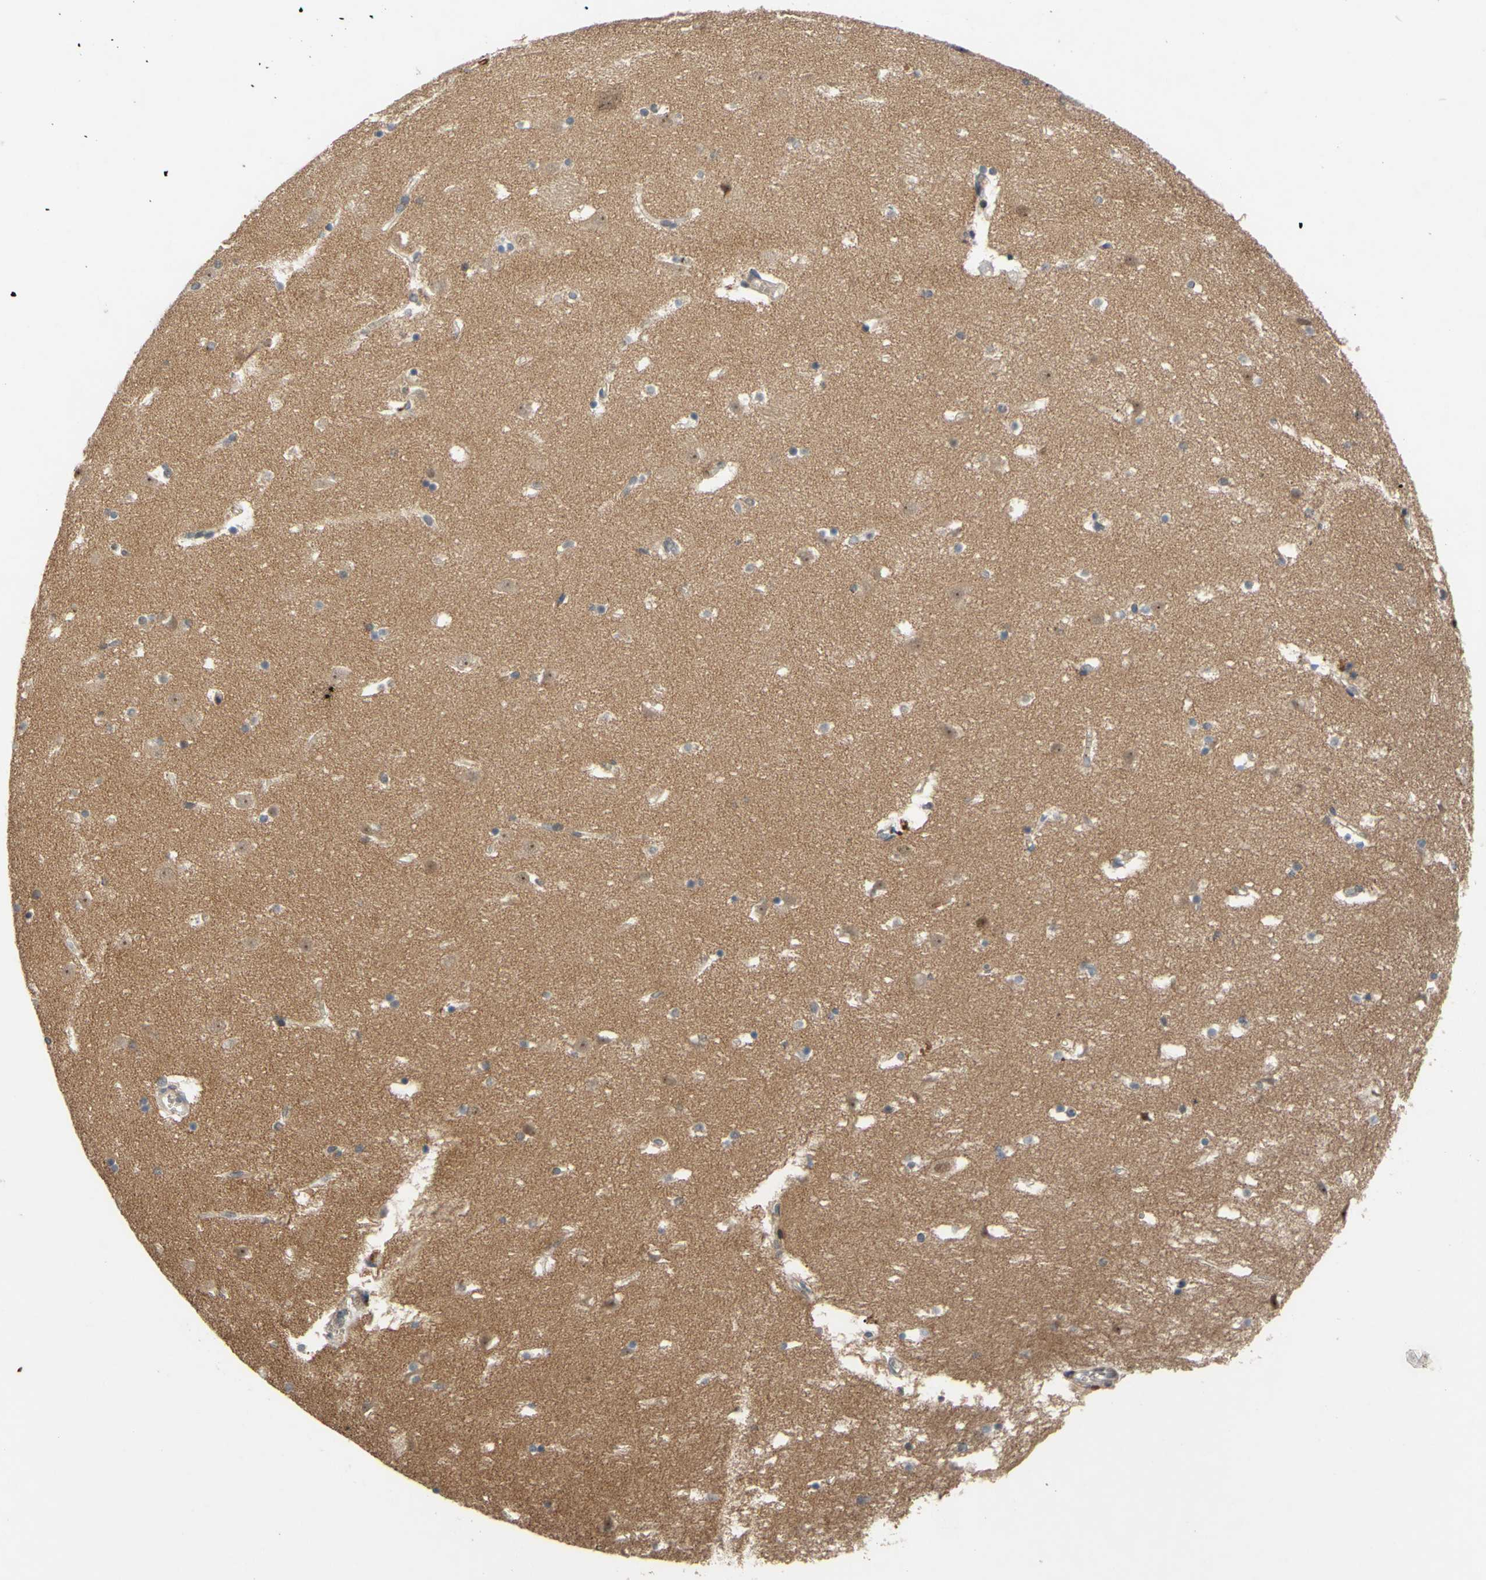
{"staining": {"intensity": "weak", "quantity": "<25%", "location": "cytoplasmic/membranous"}, "tissue": "caudate", "cell_type": "Glial cells", "image_type": "normal", "snomed": [{"axis": "morphology", "description": "Normal tissue, NOS"}, {"axis": "topography", "description": "Lateral ventricle wall"}], "caption": "Immunohistochemistry of normal human caudate shows no positivity in glial cells.", "gene": "ALK", "patient": {"sex": "male", "age": 45}}